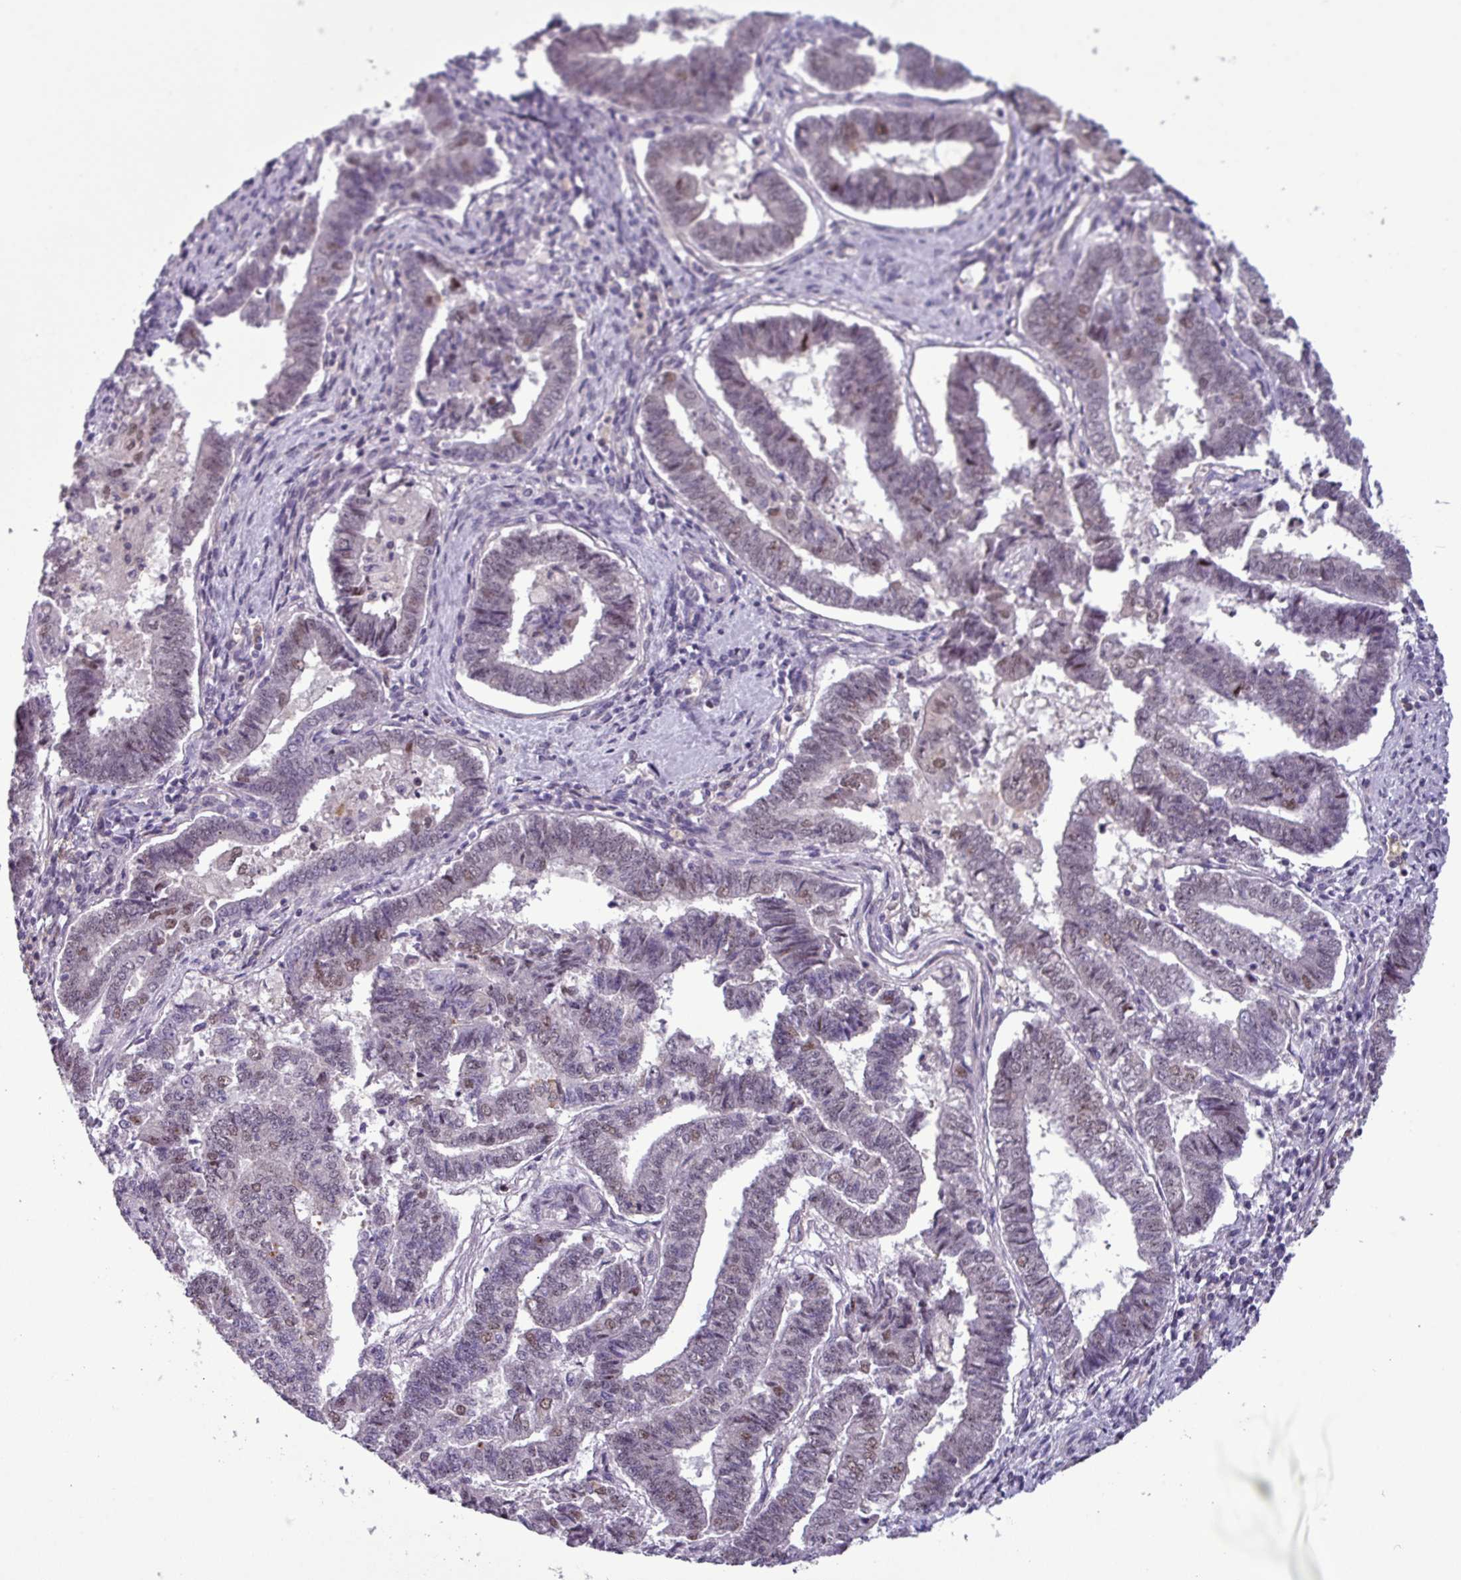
{"staining": {"intensity": "weak", "quantity": "<25%", "location": "nuclear"}, "tissue": "endometrial cancer", "cell_type": "Tumor cells", "image_type": "cancer", "snomed": [{"axis": "morphology", "description": "Adenocarcinoma, NOS"}, {"axis": "topography", "description": "Endometrium"}], "caption": "Tumor cells are negative for brown protein staining in endometrial cancer.", "gene": "NPFFR1", "patient": {"sex": "female", "age": 72}}